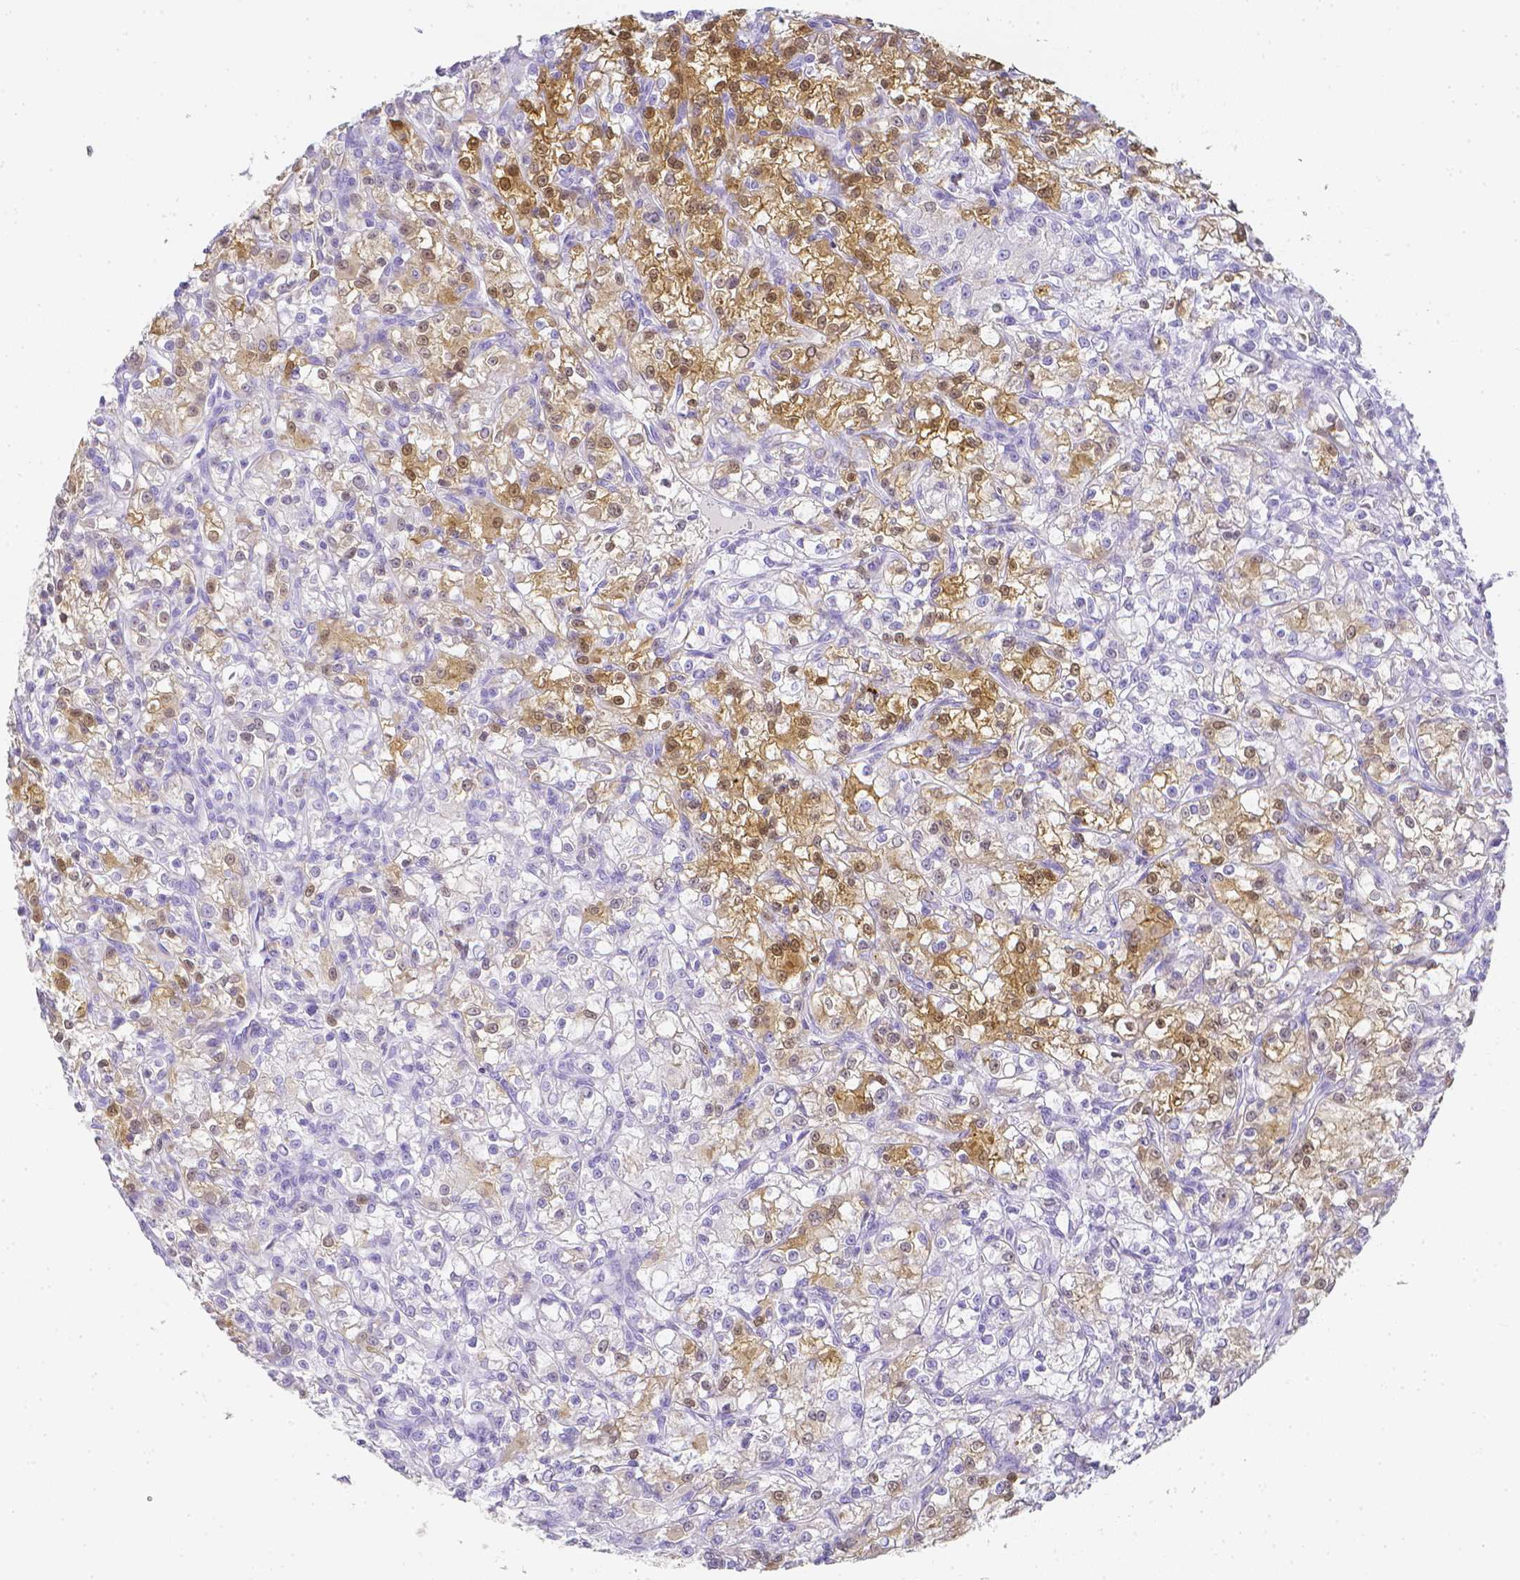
{"staining": {"intensity": "moderate", "quantity": "25%-75%", "location": "cytoplasmic/membranous,nuclear"}, "tissue": "renal cancer", "cell_type": "Tumor cells", "image_type": "cancer", "snomed": [{"axis": "morphology", "description": "Adenocarcinoma, NOS"}, {"axis": "topography", "description": "Kidney"}], "caption": "Human renal adenocarcinoma stained with a brown dye displays moderate cytoplasmic/membranous and nuclear positive expression in about 25%-75% of tumor cells.", "gene": "LGALS4", "patient": {"sex": "female", "age": 59}}